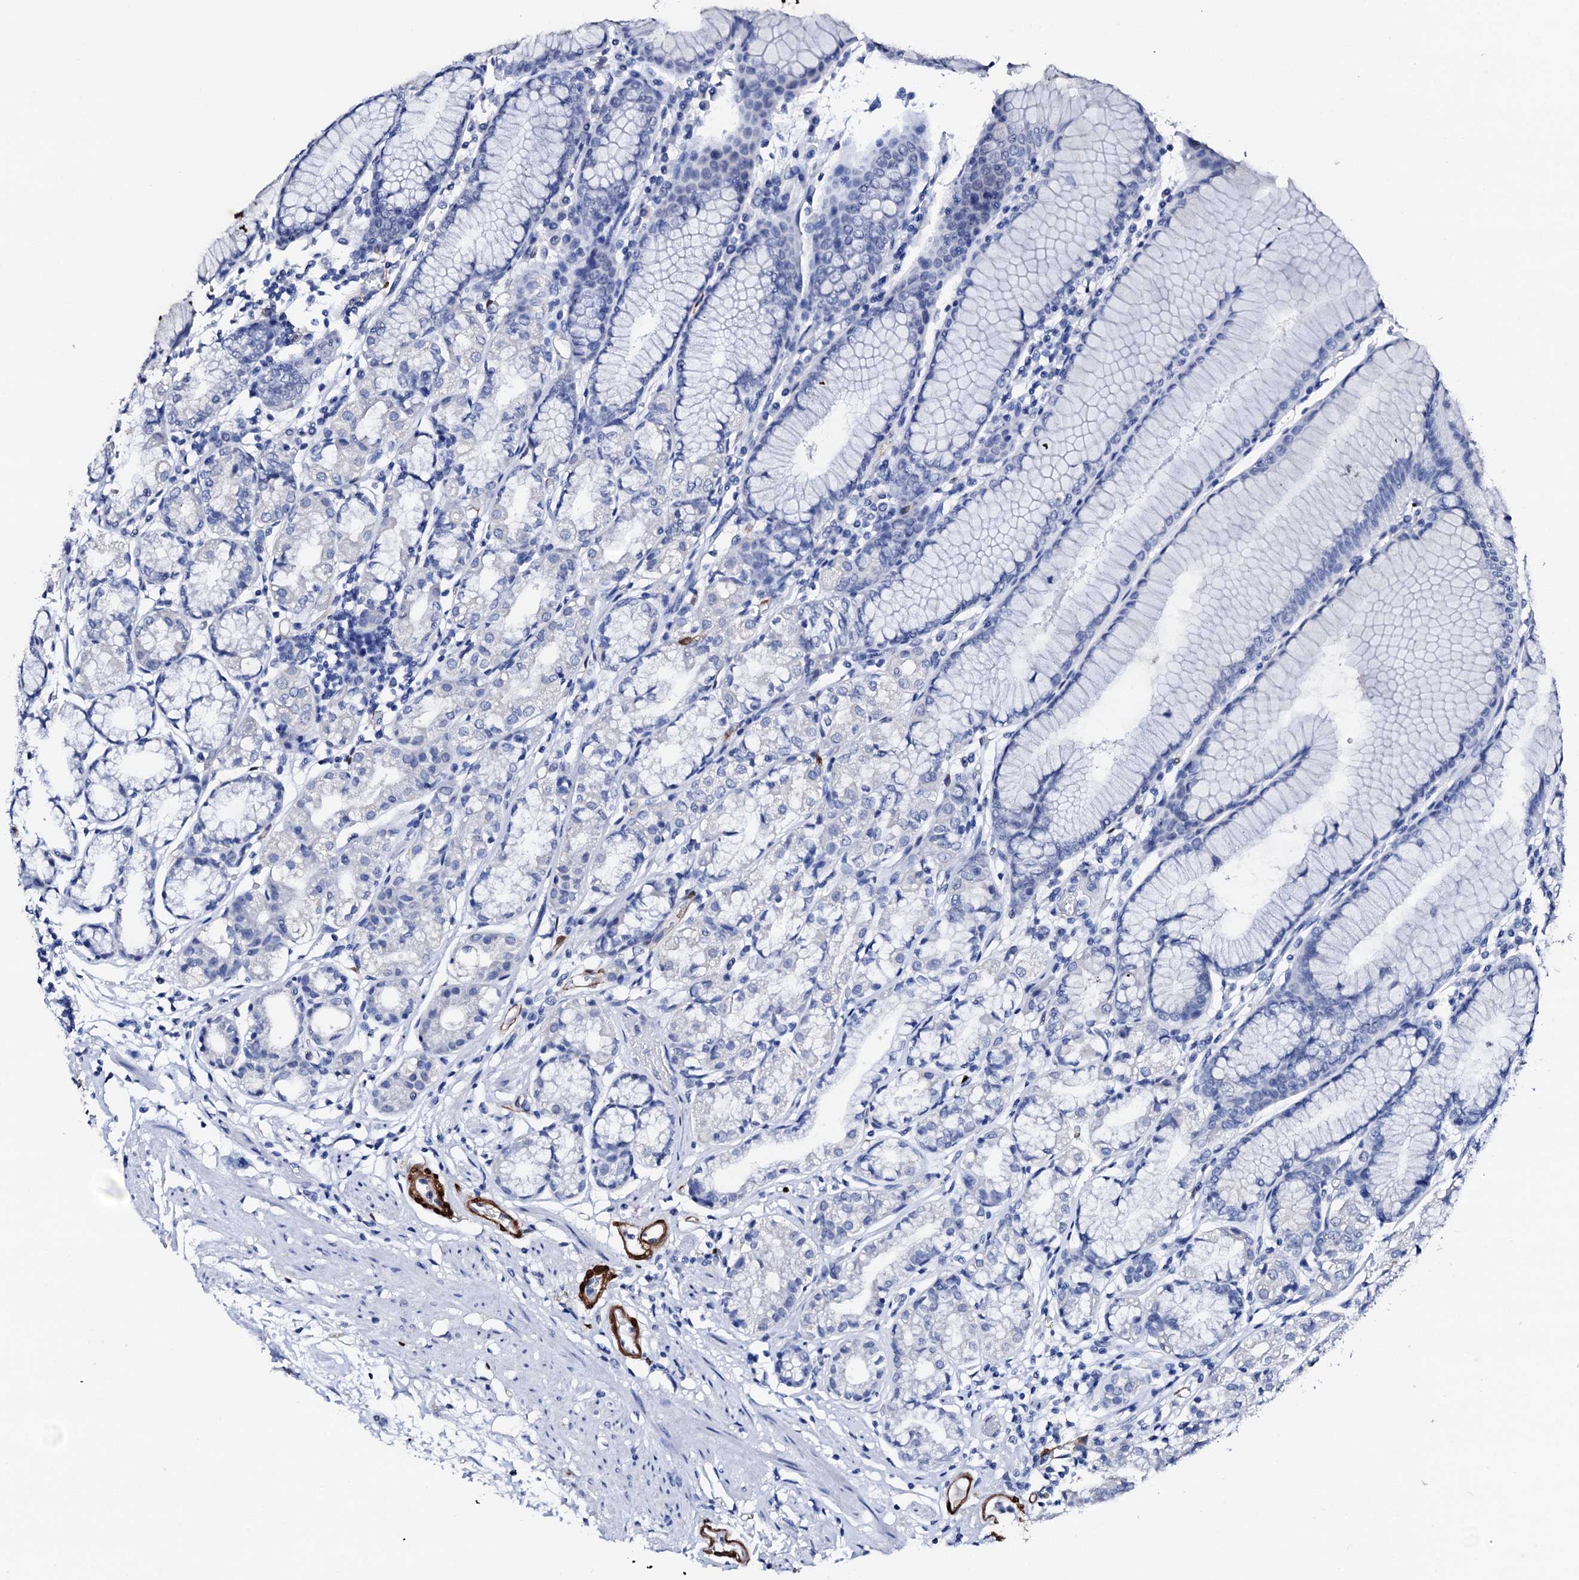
{"staining": {"intensity": "negative", "quantity": "none", "location": "none"}, "tissue": "stomach", "cell_type": "Glandular cells", "image_type": "normal", "snomed": [{"axis": "morphology", "description": "Normal tissue, NOS"}, {"axis": "topography", "description": "Stomach"}], "caption": "DAB immunohistochemical staining of benign stomach reveals no significant positivity in glandular cells.", "gene": "NRIP2", "patient": {"sex": "female", "age": 57}}